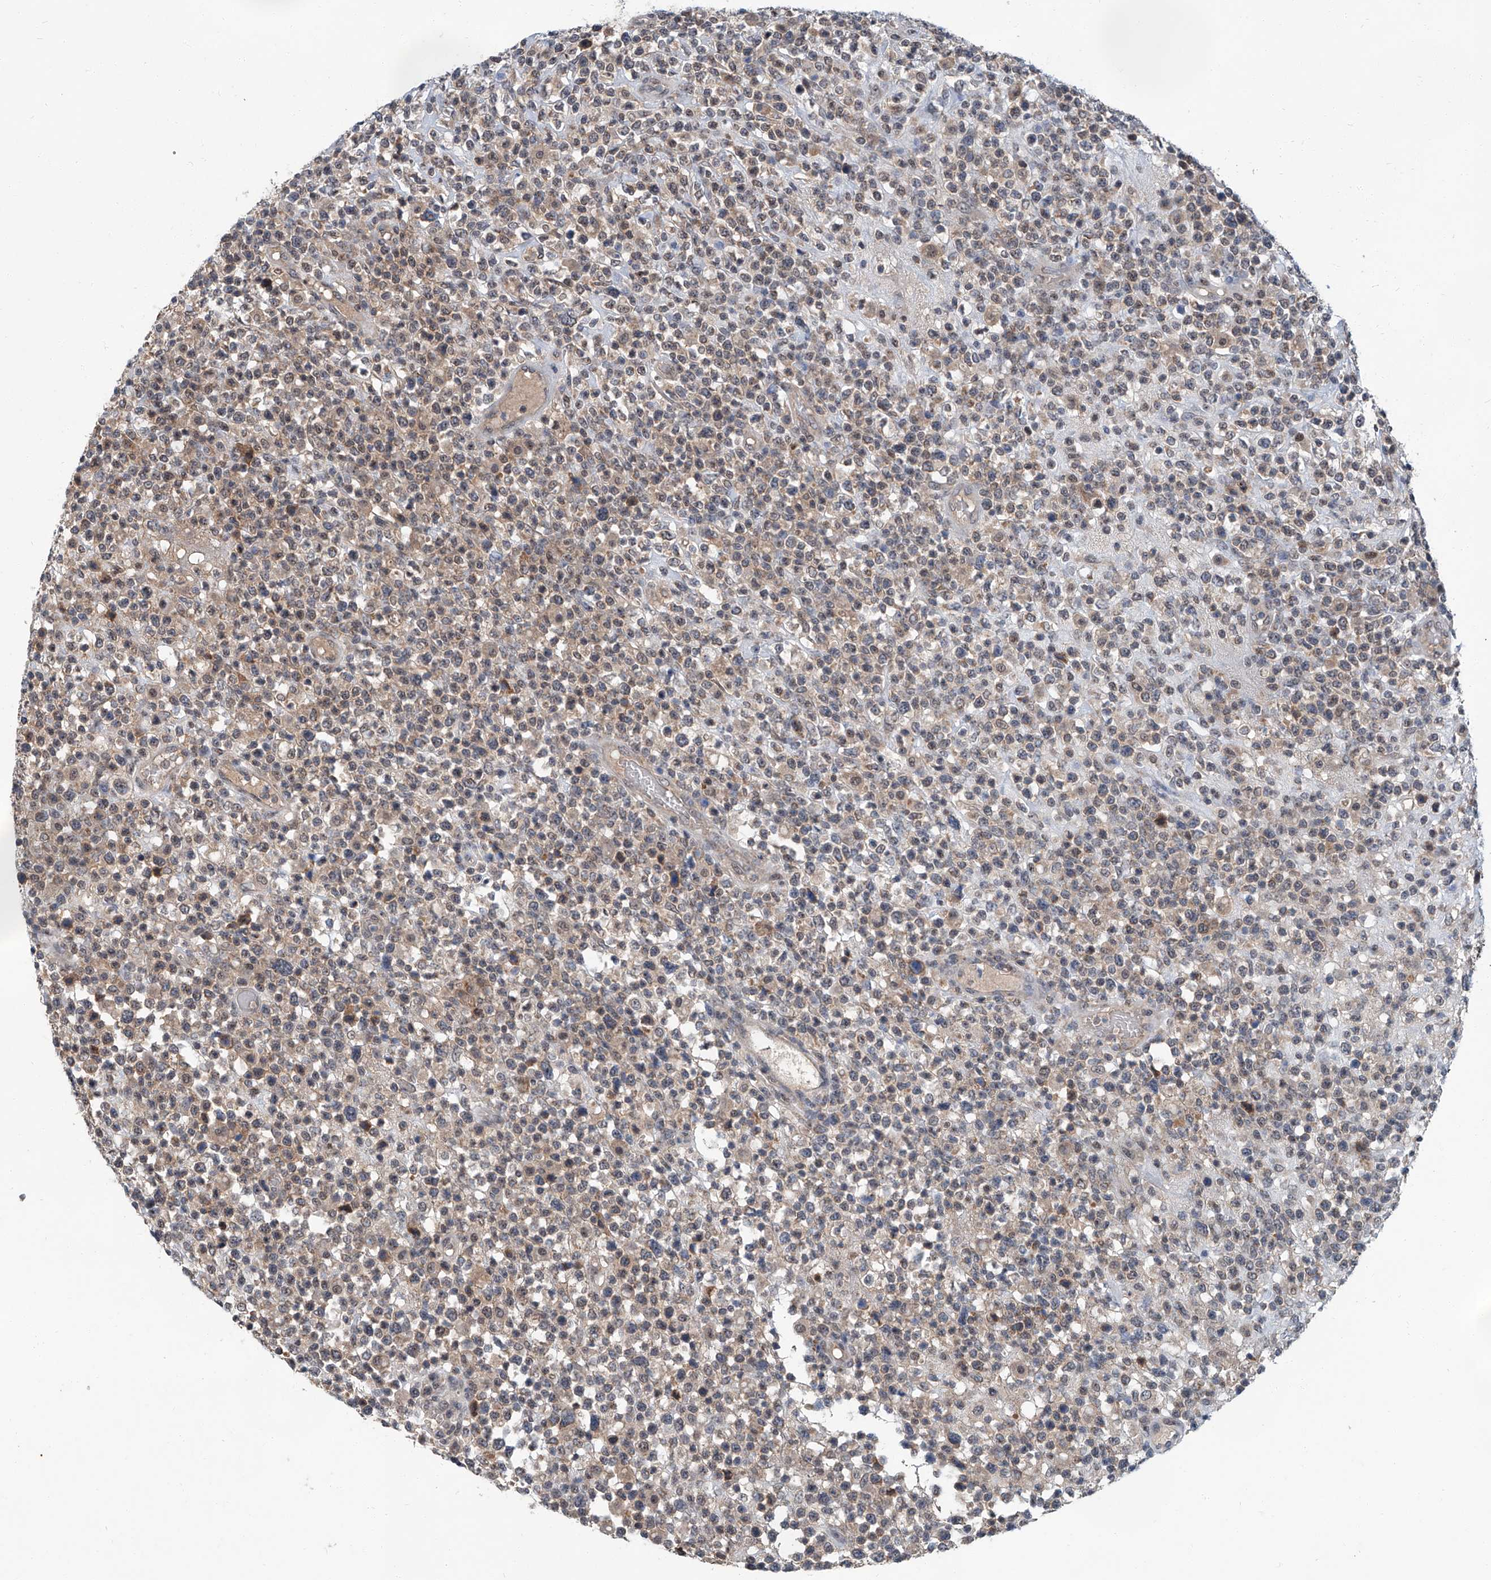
{"staining": {"intensity": "weak", "quantity": "<25%", "location": "cytoplasmic/membranous"}, "tissue": "lymphoma", "cell_type": "Tumor cells", "image_type": "cancer", "snomed": [{"axis": "morphology", "description": "Malignant lymphoma, non-Hodgkin's type, High grade"}, {"axis": "topography", "description": "Colon"}], "caption": "Tumor cells show no significant expression in malignant lymphoma, non-Hodgkin's type (high-grade).", "gene": "CLK1", "patient": {"sex": "female", "age": 53}}